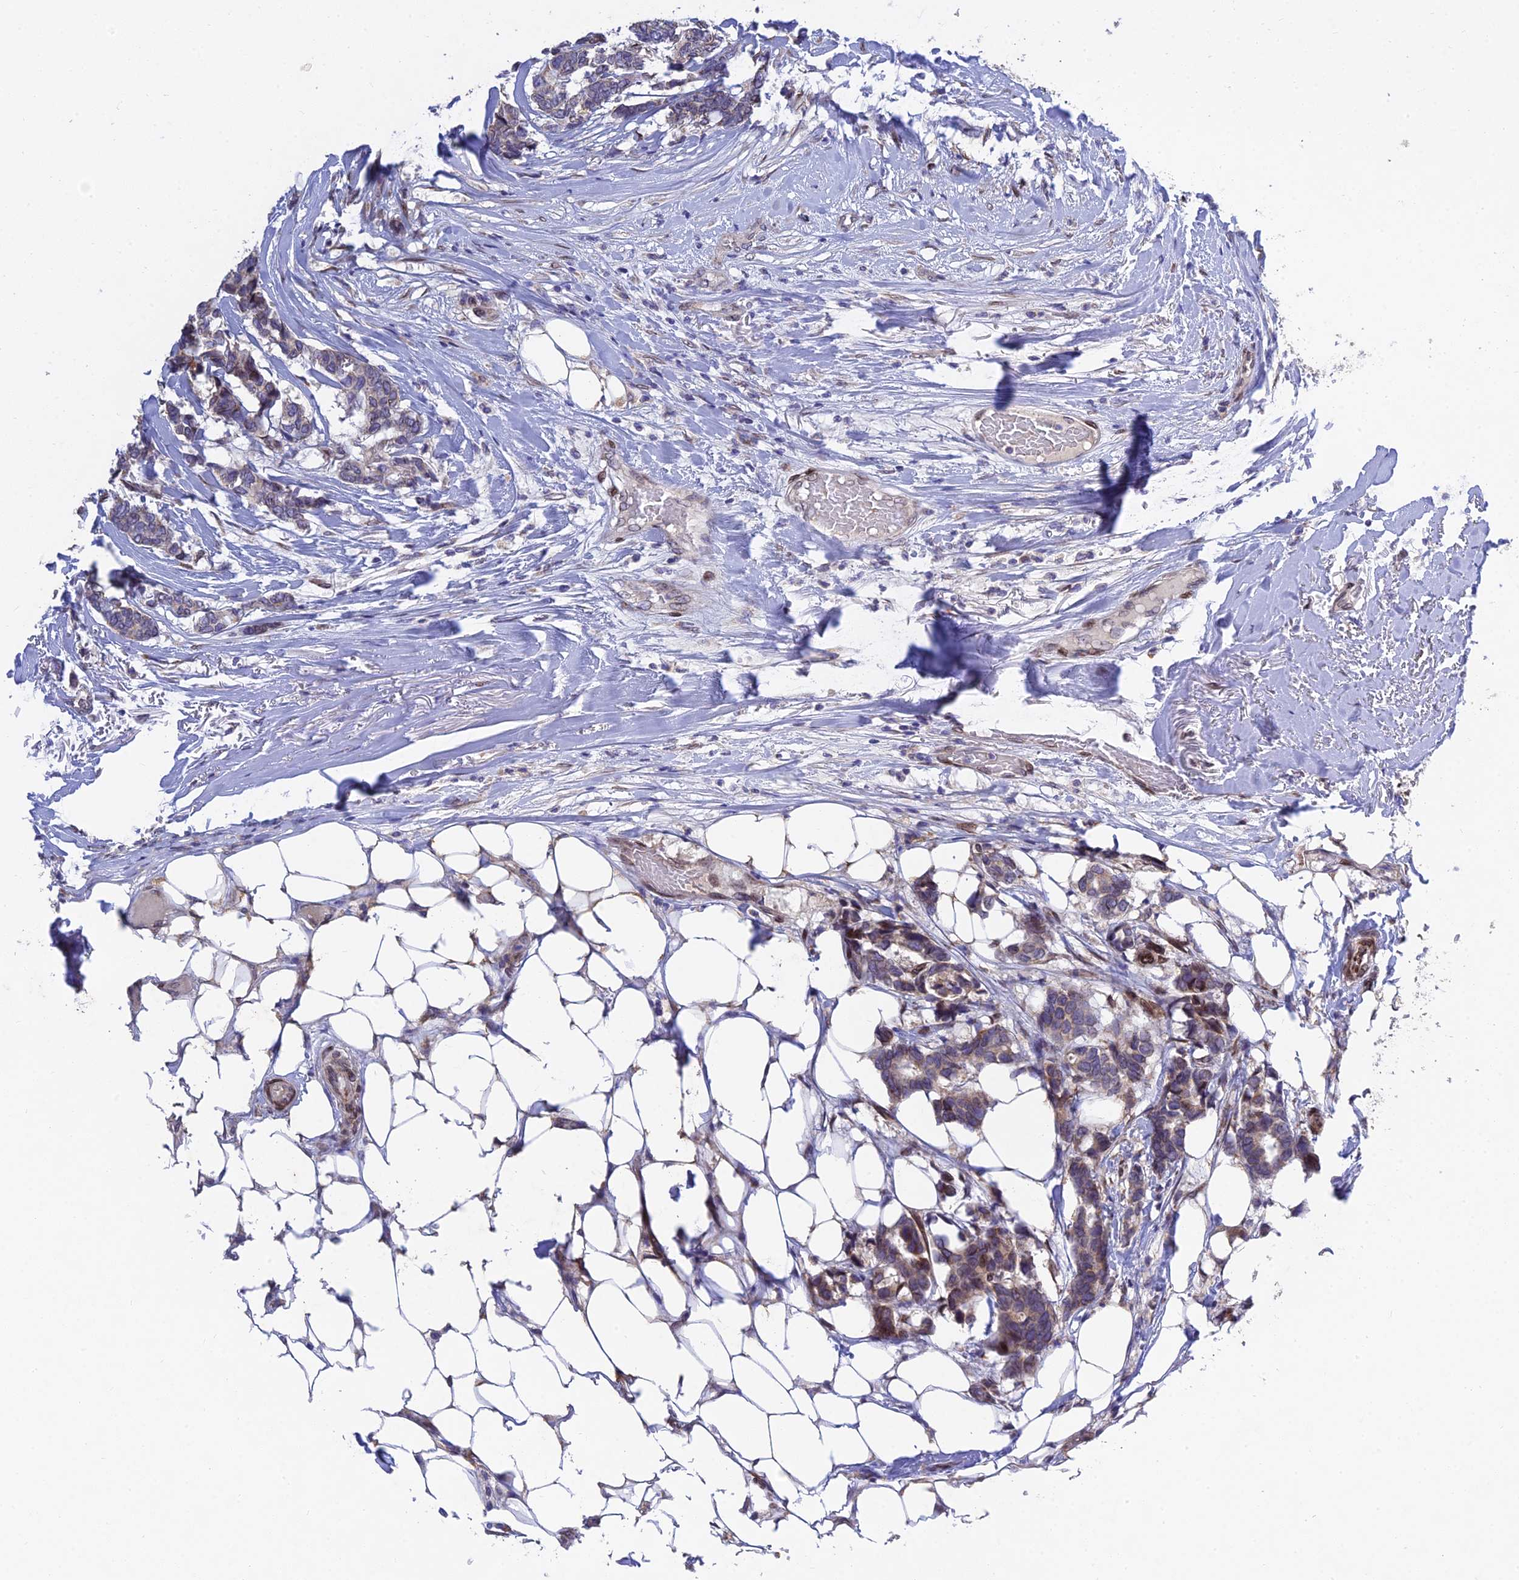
{"staining": {"intensity": "weak", "quantity": "<25%", "location": "cytoplasmic/membranous"}, "tissue": "breast cancer", "cell_type": "Tumor cells", "image_type": "cancer", "snomed": [{"axis": "morphology", "description": "Duct carcinoma"}, {"axis": "topography", "description": "Breast"}], "caption": "A high-resolution histopathology image shows IHC staining of infiltrating ductal carcinoma (breast), which reveals no significant positivity in tumor cells. (DAB (3,3'-diaminobenzidine) immunohistochemistry, high magnification).", "gene": "MGAT2", "patient": {"sex": "female", "age": 87}}